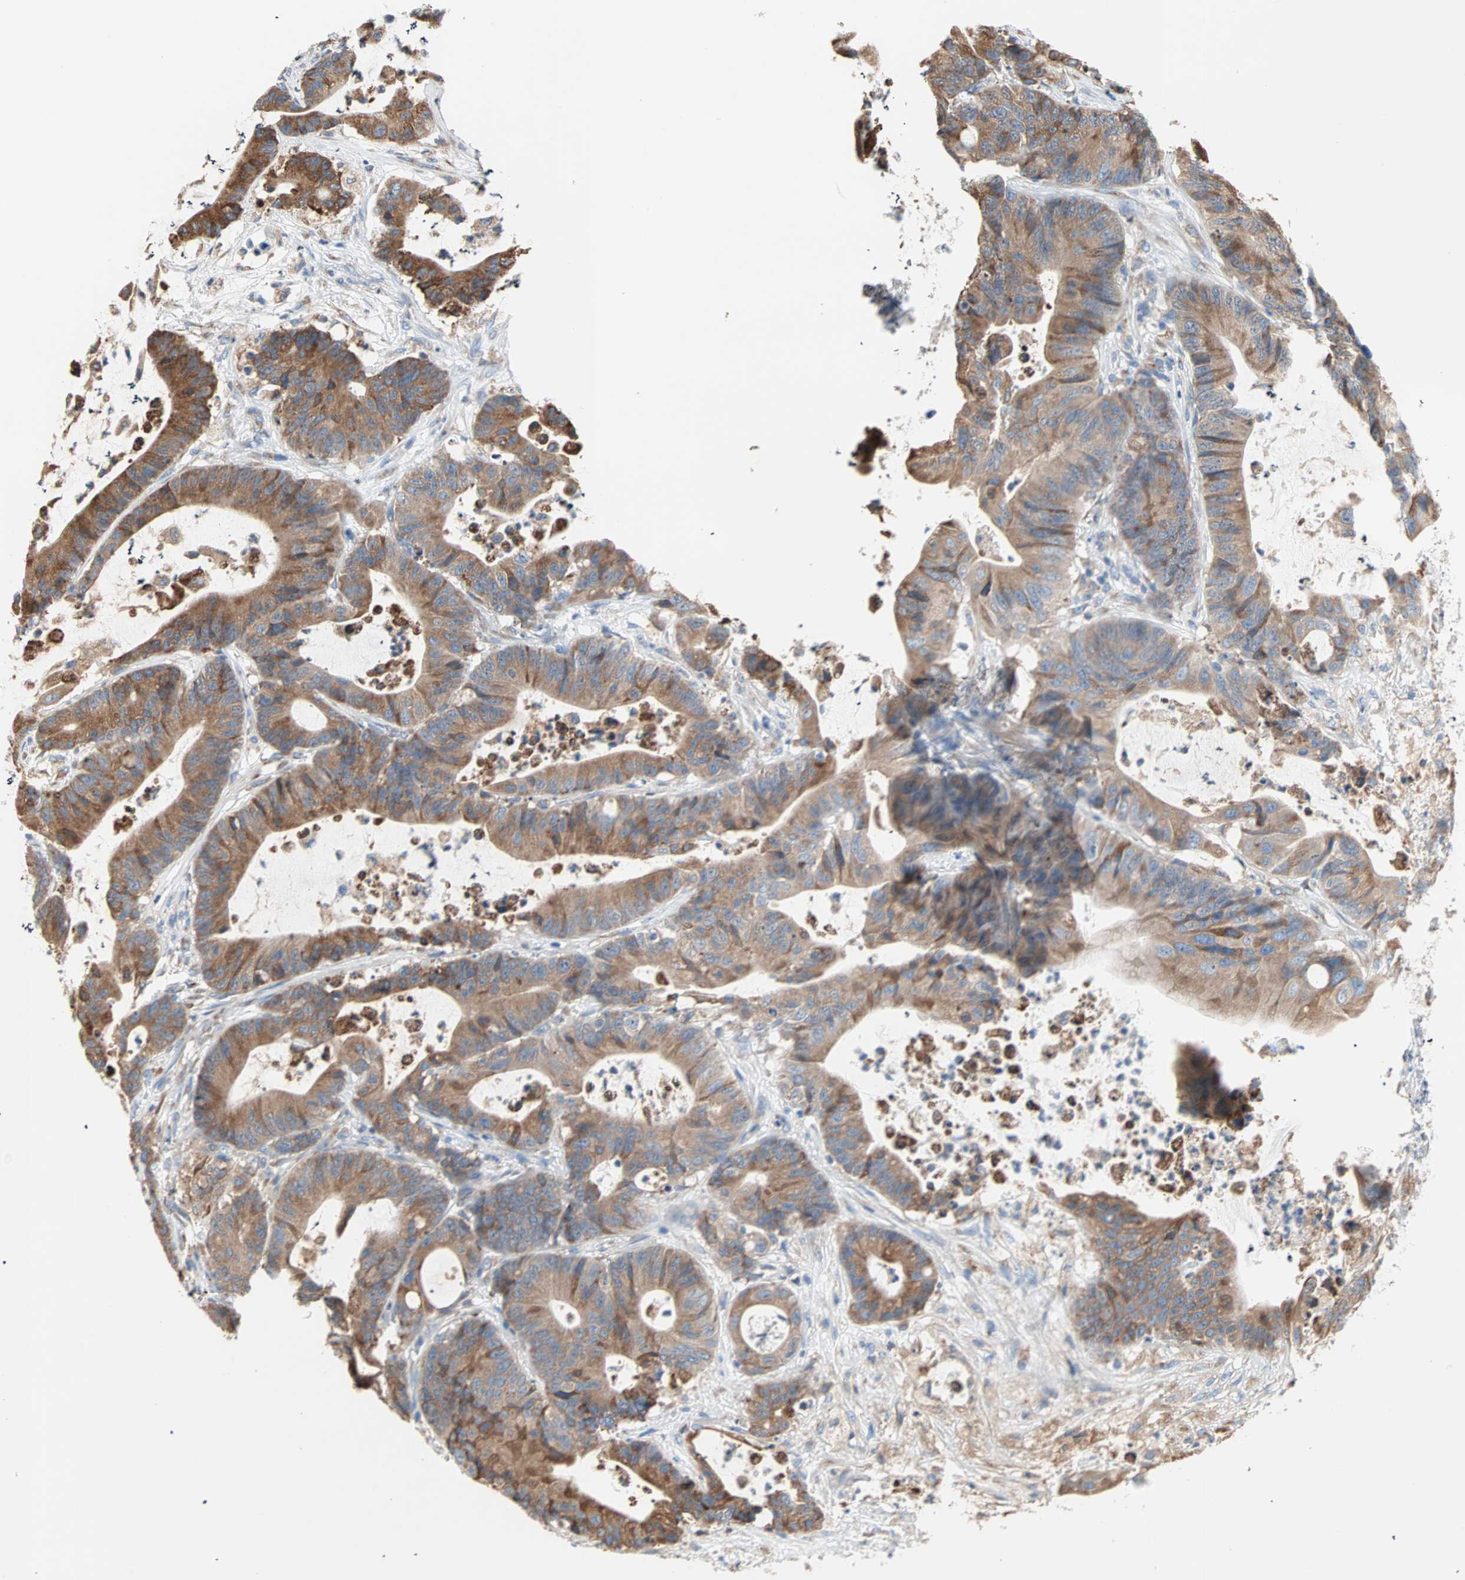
{"staining": {"intensity": "moderate", "quantity": ">75%", "location": "cytoplasmic/membranous"}, "tissue": "colorectal cancer", "cell_type": "Tumor cells", "image_type": "cancer", "snomed": [{"axis": "morphology", "description": "Adenocarcinoma, NOS"}, {"axis": "topography", "description": "Colon"}], "caption": "Moderate cytoplasmic/membranous protein expression is identified in about >75% of tumor cells in adenocarcinoma (colorectal).", "gene": "PLCXD1", "patient": {"sex": "female", "age": 84}}